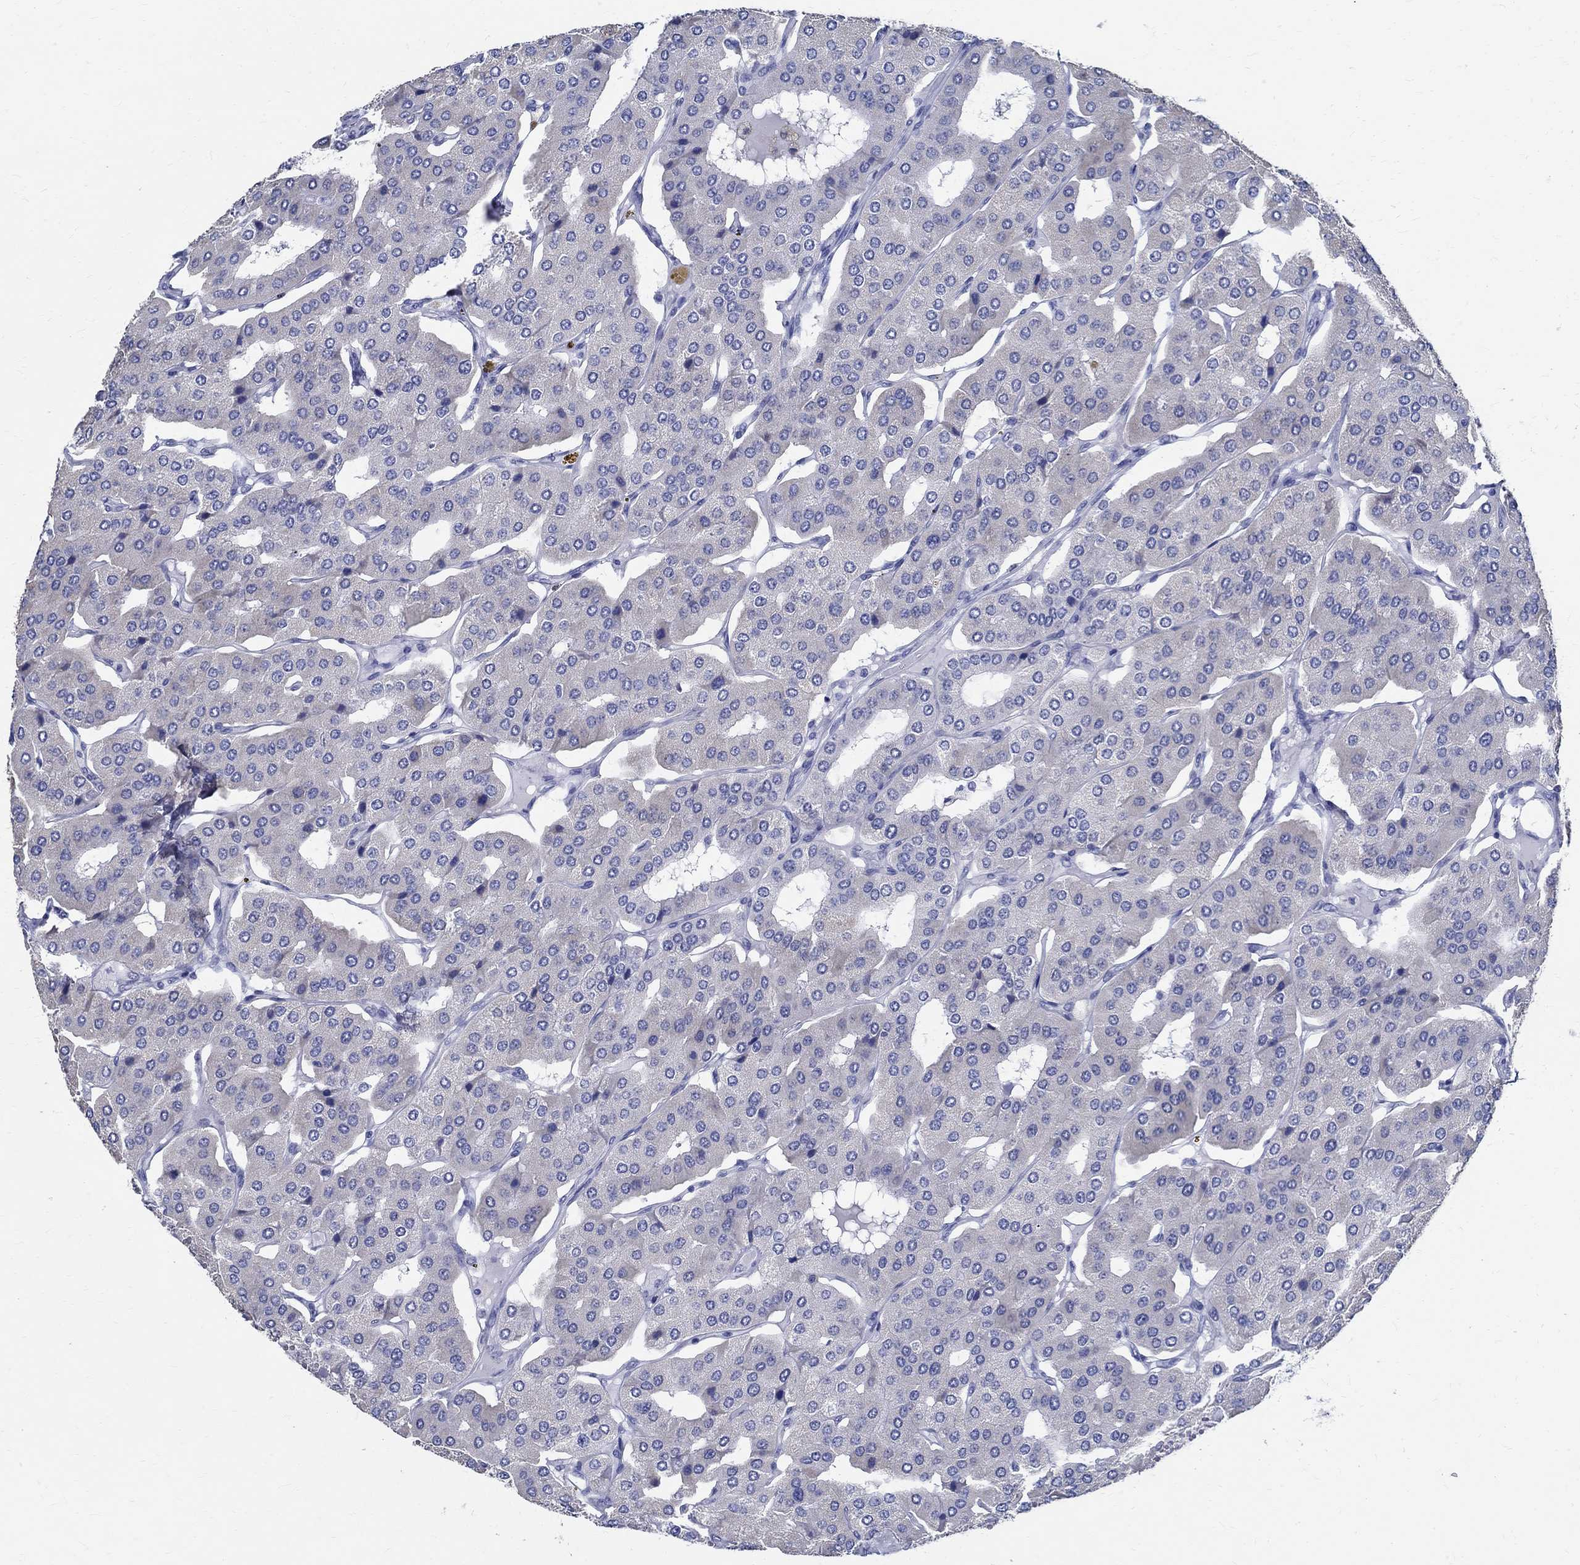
{"staining": {"intensity": "negative", "quantity": "none", "location": "none"}, "tissue": "parathyroid gland", "cell_type": "Glandular cells", "image_type": "normal", "snomed": [{"axis": "morphology", "description": "Normal tissue, NOS"}, {"axis": "morphology", "description": "Adenoma, NOS"}, {"axis": "topography", "description": "Parathyroid gland"}], "caption": "Micrograph shows no protein positivity in glandular cells of unremarkable parathyroid gland.", "gene": "TSPAN16", "patient": {"sex": "female", "age": 86}}